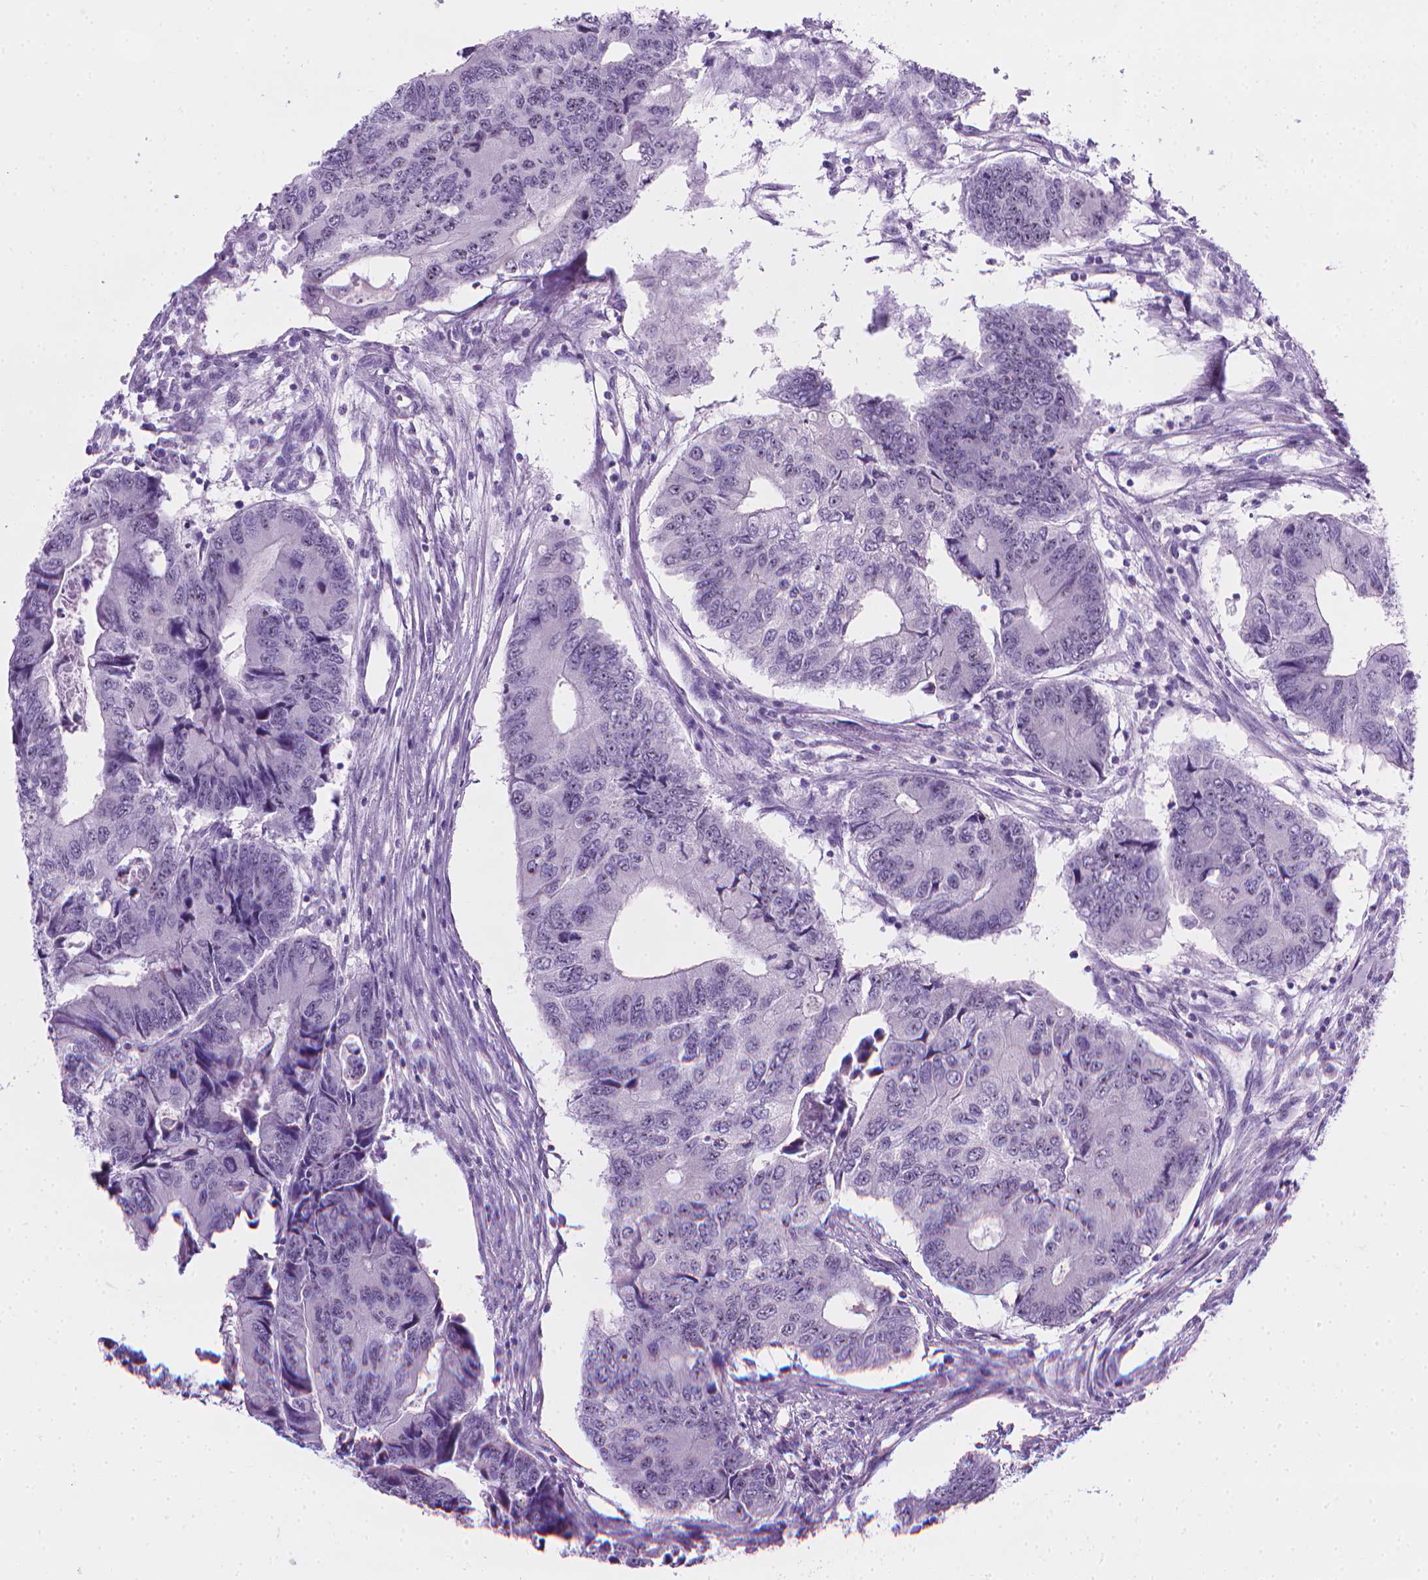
{"staining": {"intensity": "moderate", "quantity": "<25%", "location": "nuclear"}, "tissue": "colorectal cancer", "cell_type": "Tumor cells", "image_type": "cancer", "snomed": [{"axis": "morphology", "description": "Adenocarcinoma, NOS"}, {"axis": "topography", "description": "Colon"}], "caption": "Human colorectal adenocarcinoma stained for a protein (brown) exhibits moderate nuclear positive staining in approximately <25% of tumor cells.", "gene": "NOL7", "patient": {"sex": "male", "age": 53}}